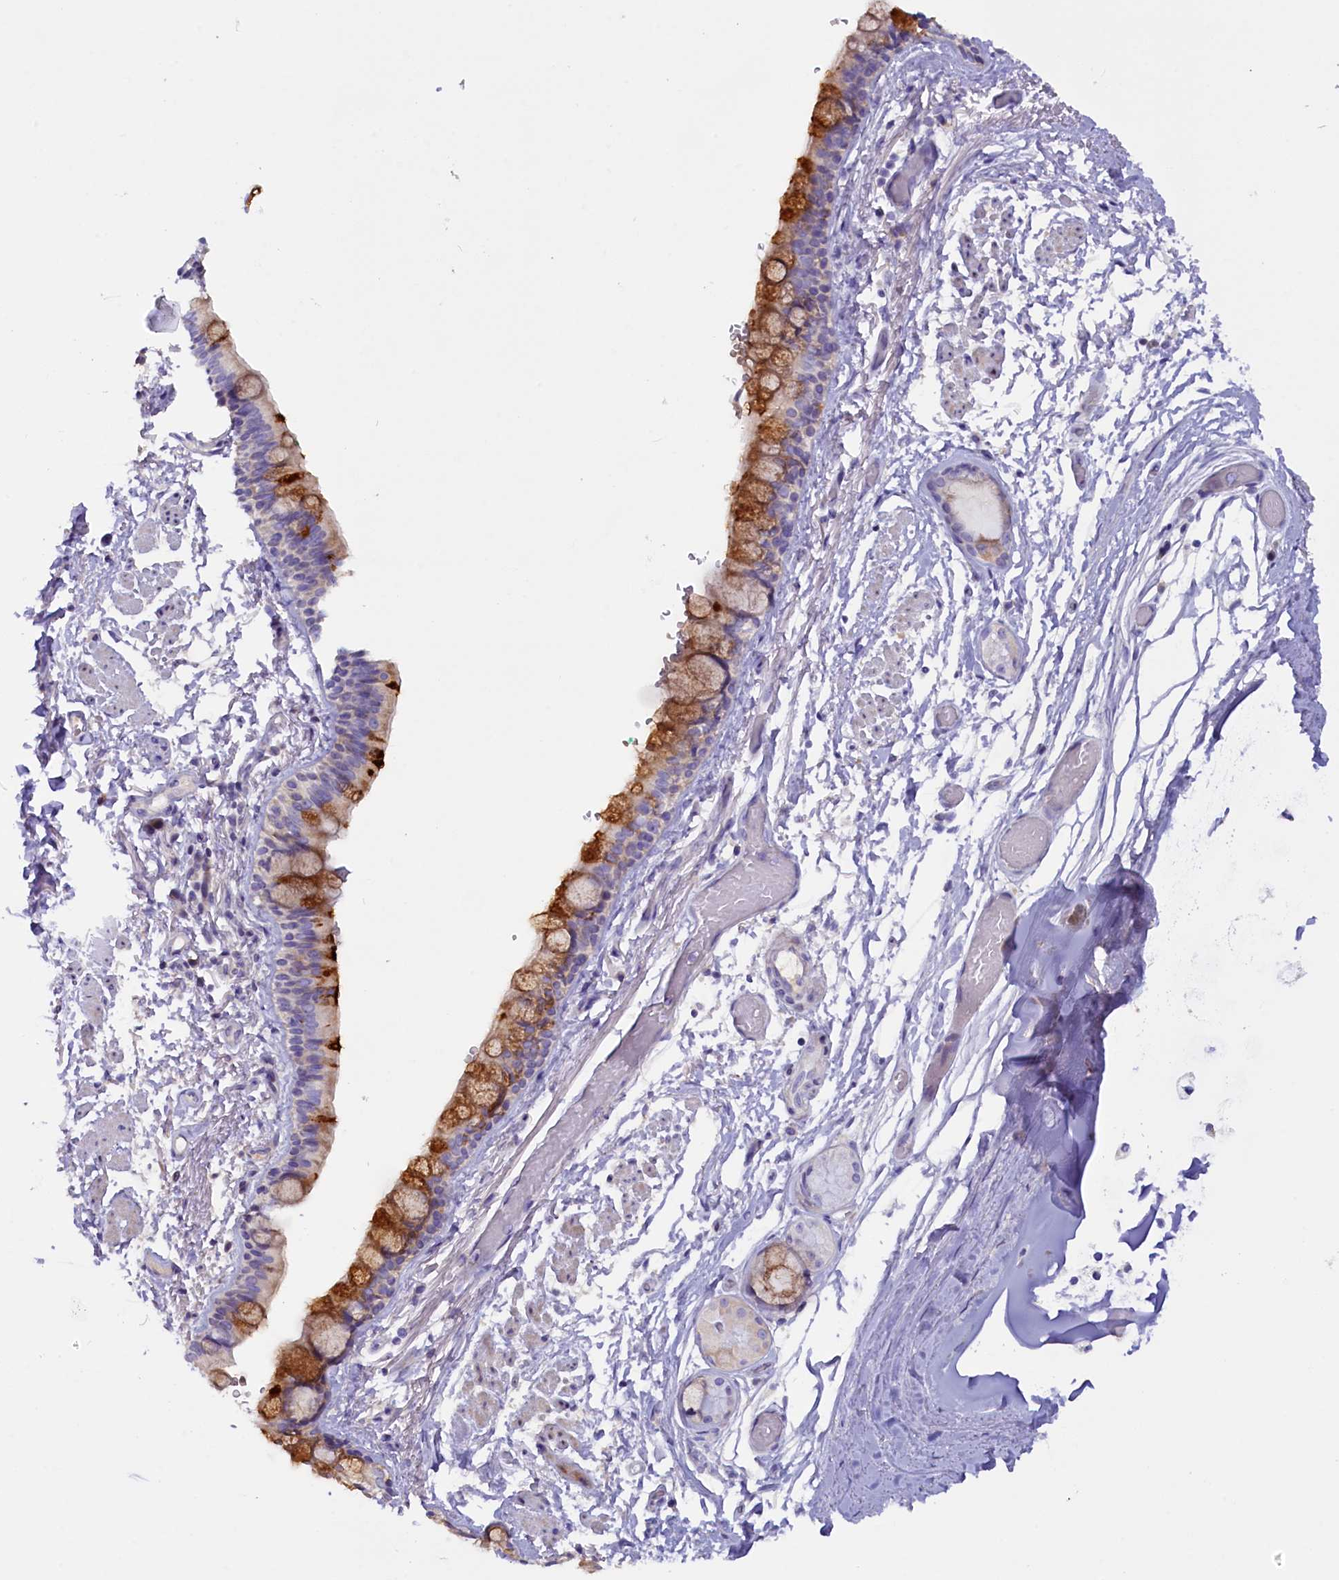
{"staining": {"intensity": "moderate", "quantity": "25%-75%", "location": "cytoplasmic/membranous"}, "tissue": "bronchus", "cell_type": "Respiratory epithelial cells", "image_type": "normal", "snomed": [{"axis": "morphology", "description": "Normal tissue, NOS"}, {"axis": "topography", "description": "Cartilage tissue"}], "caption": "A high-resolution micrograph shows IHC staining of normal bronchus, which demonstrates moderate cytoplasmic/membranous staining in about 25%-75% of respiratory epithelial cells. The staining is performed using DAB brown chromogen to label protein expression. The nuclei are counter-stained blue using hematoxylin.", "gene": "RTTN", "patient": {"sex": "male", "age": 63}}